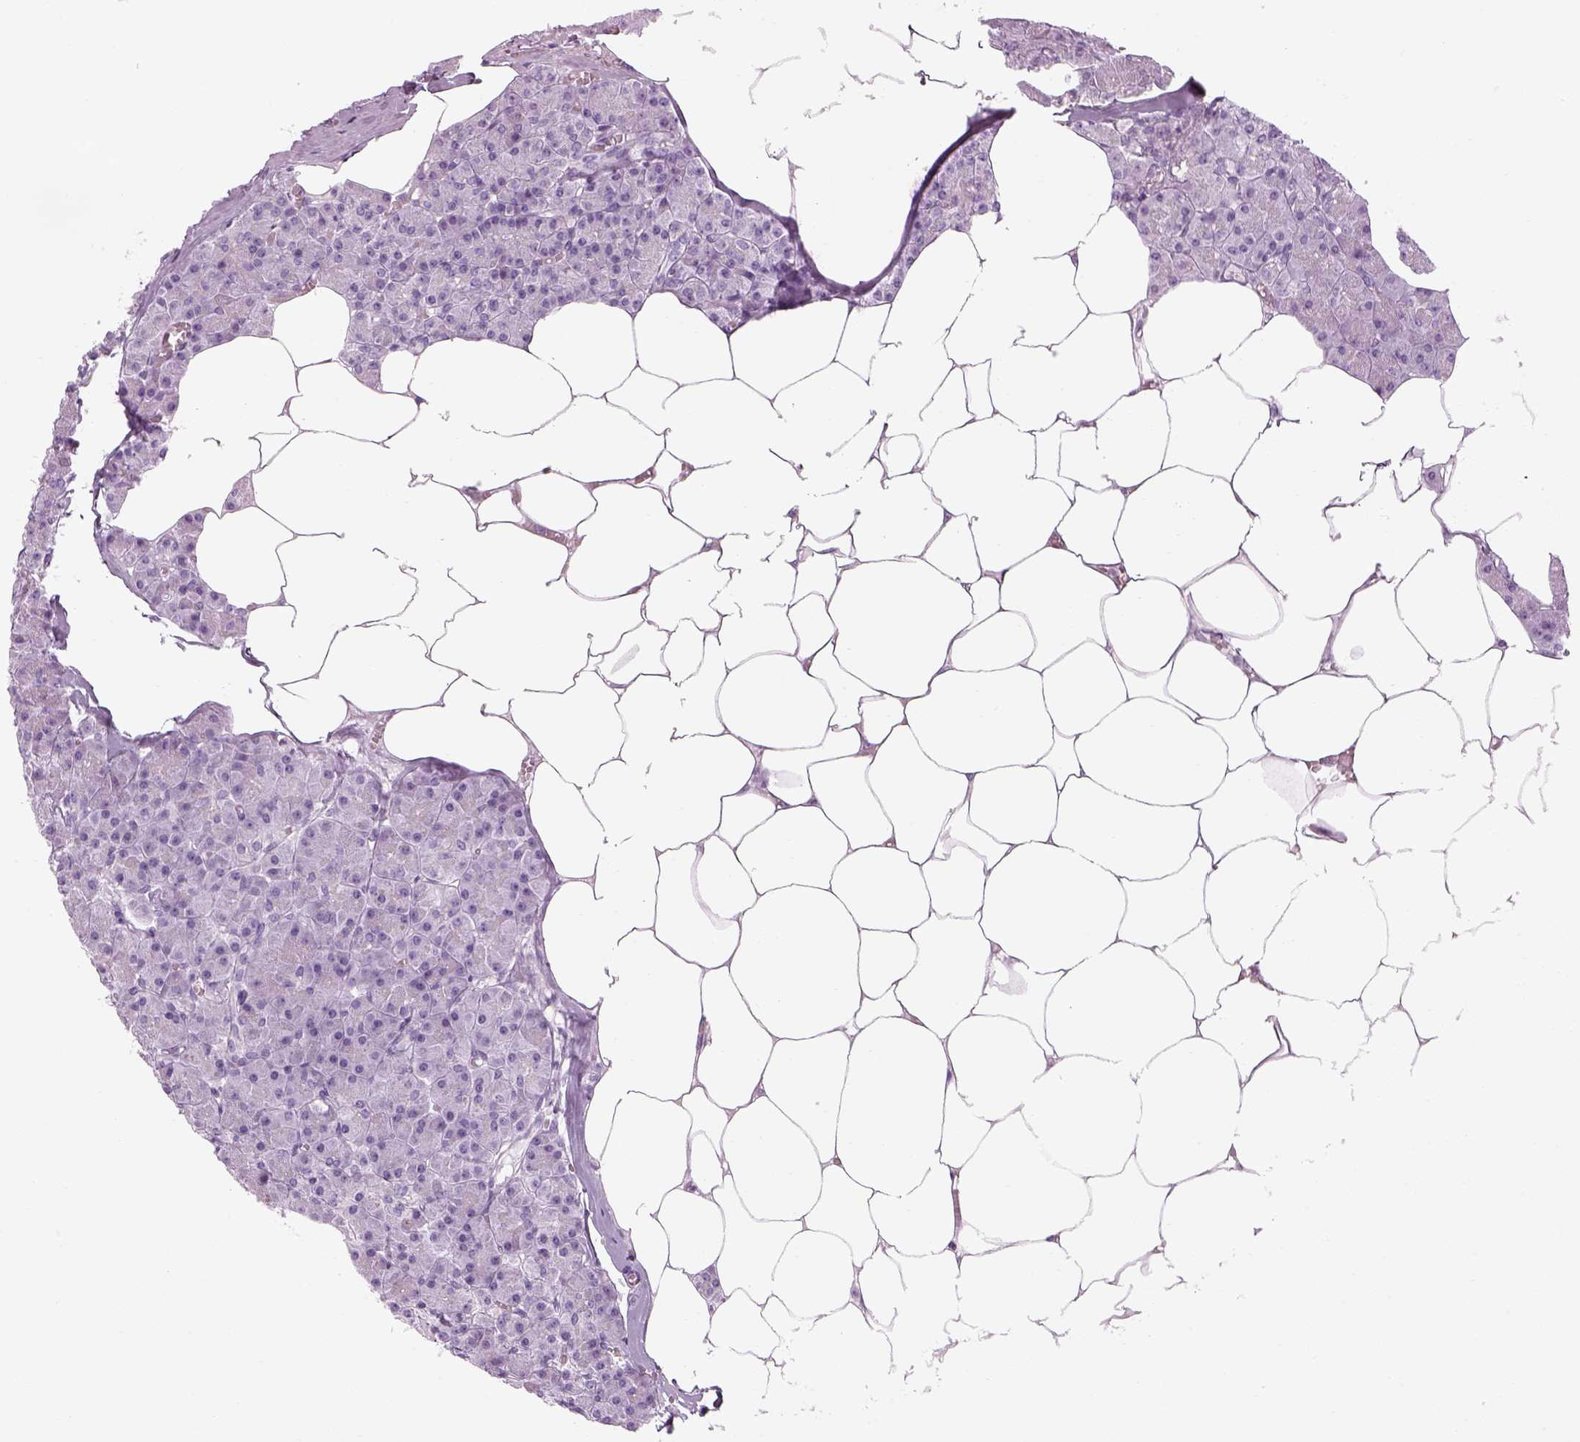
{"staining": {"intensity": "negative", "quantity": "none", "location": "none"}, "tissue": "pancreas", "cell_type": "Exocrine glandular cells", "image_type": "normal", "snomed": [{"axis": "morphology", "description": "Normal tissue, NOS"}, {"axis": "topography", "description": "Pancreas"}], "caption": "Immunohistochemical staining of benign human pancreas shows no significant expression in exocrine glandular cells. The staining is performed using DAB (3,3'-diaminobenzidine) brown chromogen with nuclei counter-stained in using hematoxylin.", "gene": "SAG", "patient": {"sex": "female", "age": 45}}